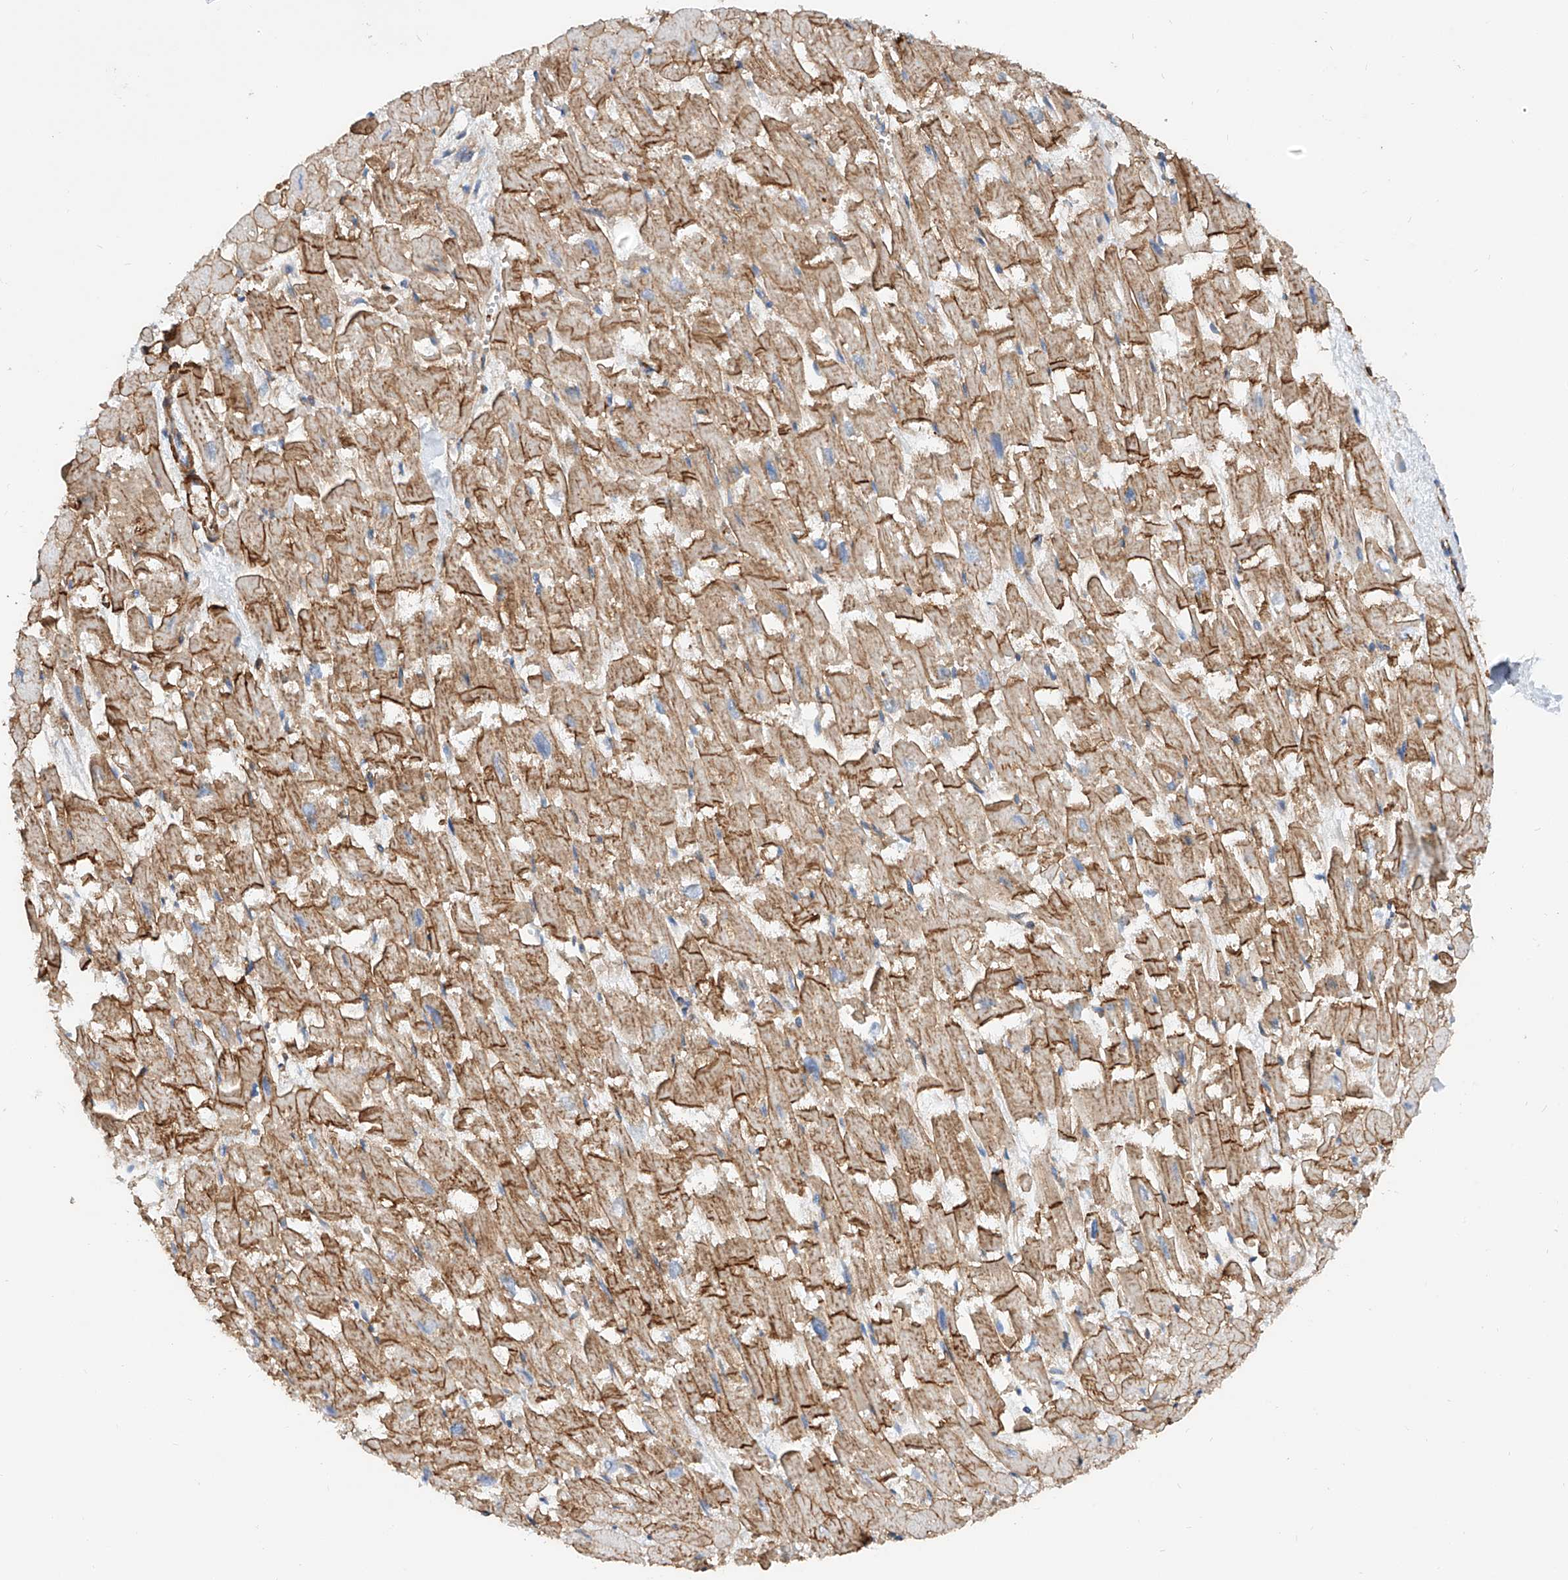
{"staining": {"intensity": "strong", "quantity": "25%-75%", "location": "cytoplasmic/membranous"}, "tissue": "heart muscle", "cell_type": "Cardiomyocytes", "image_type": "normal", "snomed": [{"axis": "morphology", "description": "Normal tissue, NOS"}, {"axis": "topography", "description": "Heart"}], "caption": "Immunohistochemistry (IHC) of unremarkable heart muscle displays high levels of strong cytoplasmic/membranous positivity in approximately 25%-75% of cardiomyocytes. The staining is performed using DAB brown chromogen to label protein expression. The nuclei are counter-stained blue using hematoxylin.", "gene": "TAS2R60", "patient": {"sex": "male", "age": 54}}